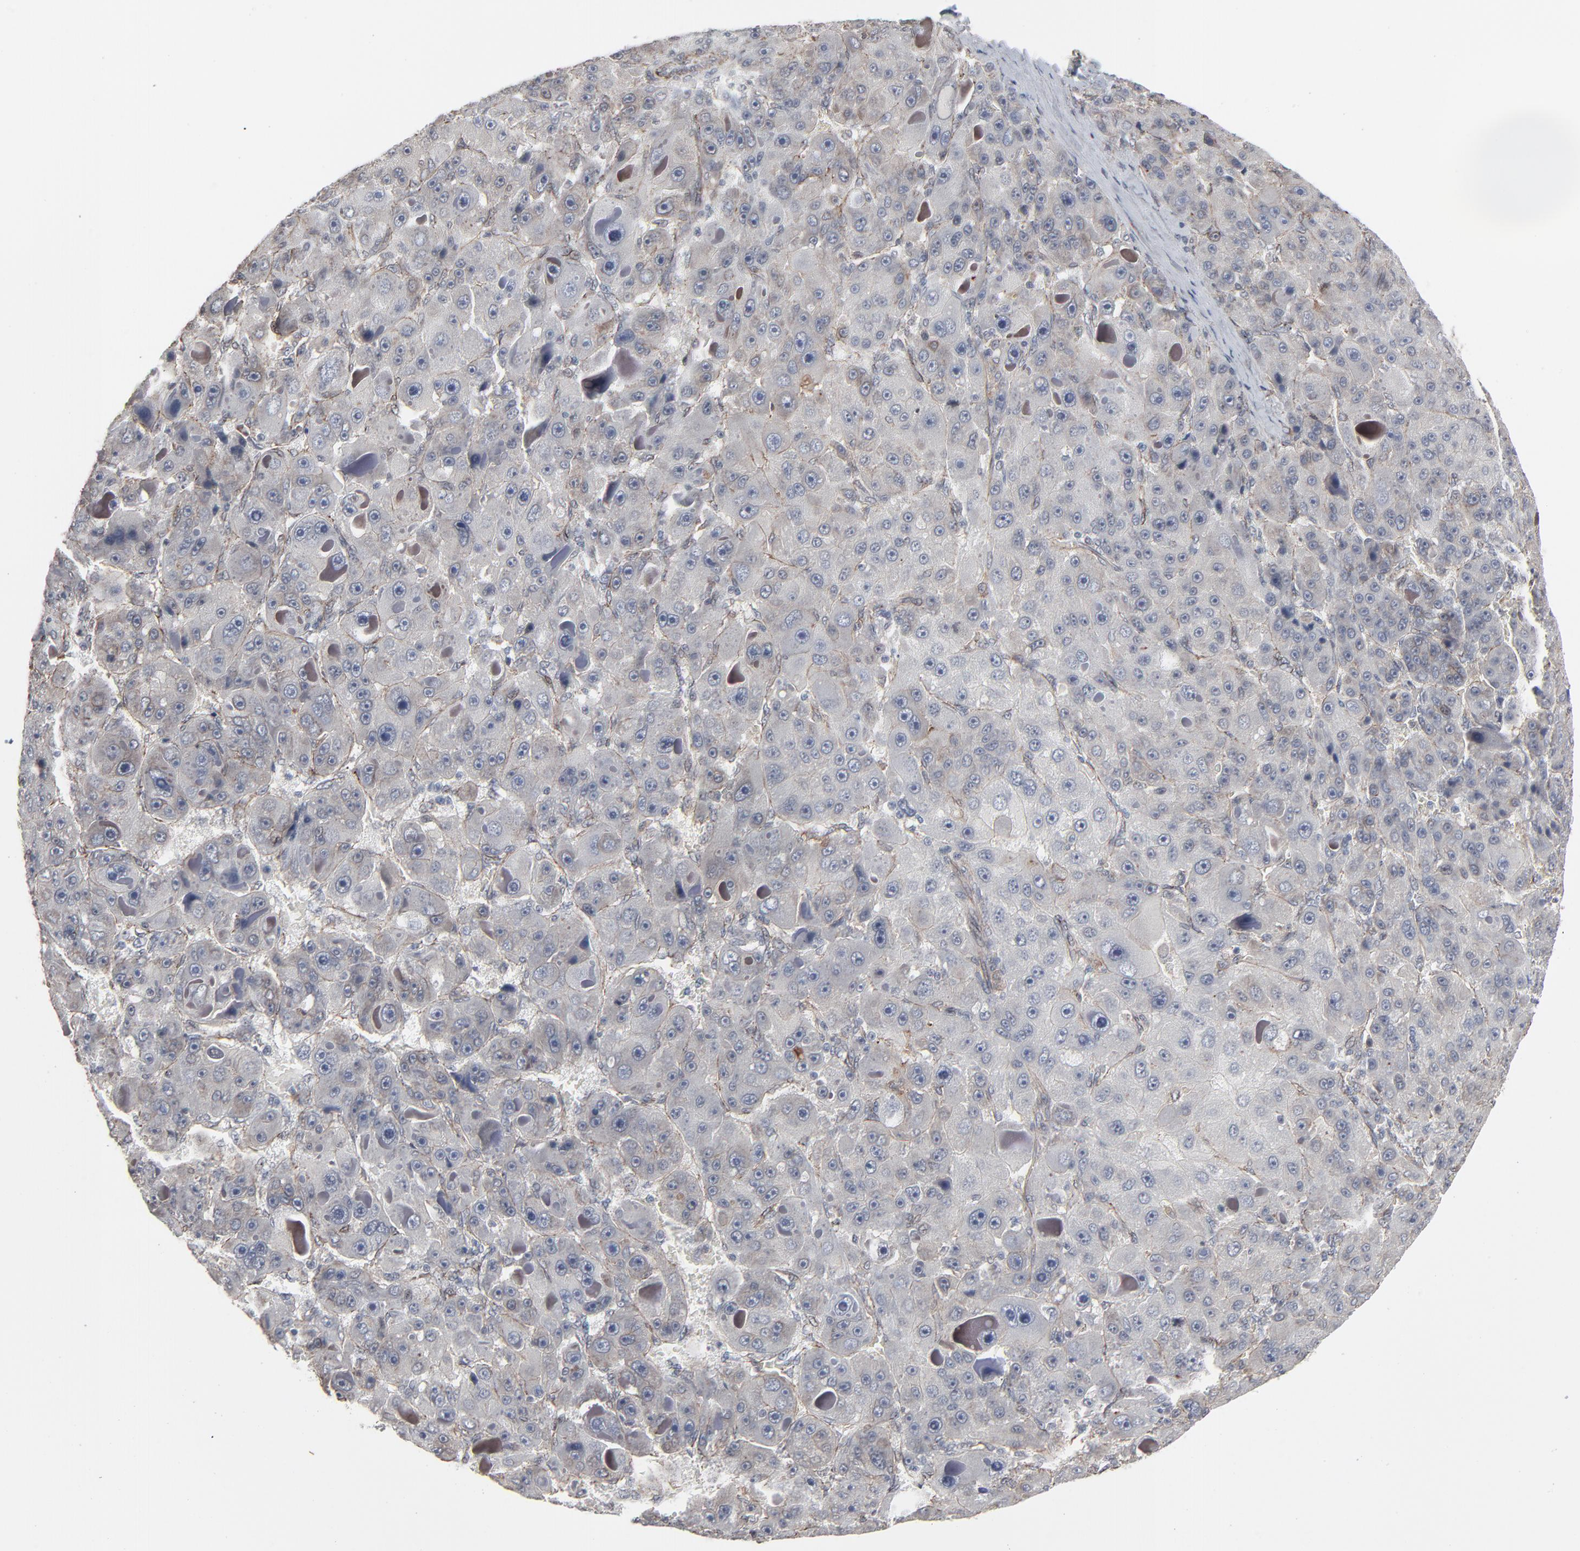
{"staining": {"intensity": "negative", "quantity": "none", "location": "none"}, "tissue": "liver cancer", "cell_type": "Tumor cells", "image_type": "cancer", "snomed": [{"axis": "morphology", "description": "Carcinoma, Hepatocellular, NOS"}, {"axis": "topography", "description": "Liver"}], "caption": "The IHC photomicrograph has no significant staining in tumor cells of liver cancer (hepatocellular carcinoma) tissue.", "gene": "CTNND1", "patient": {"sex": "male", "age": 76}}